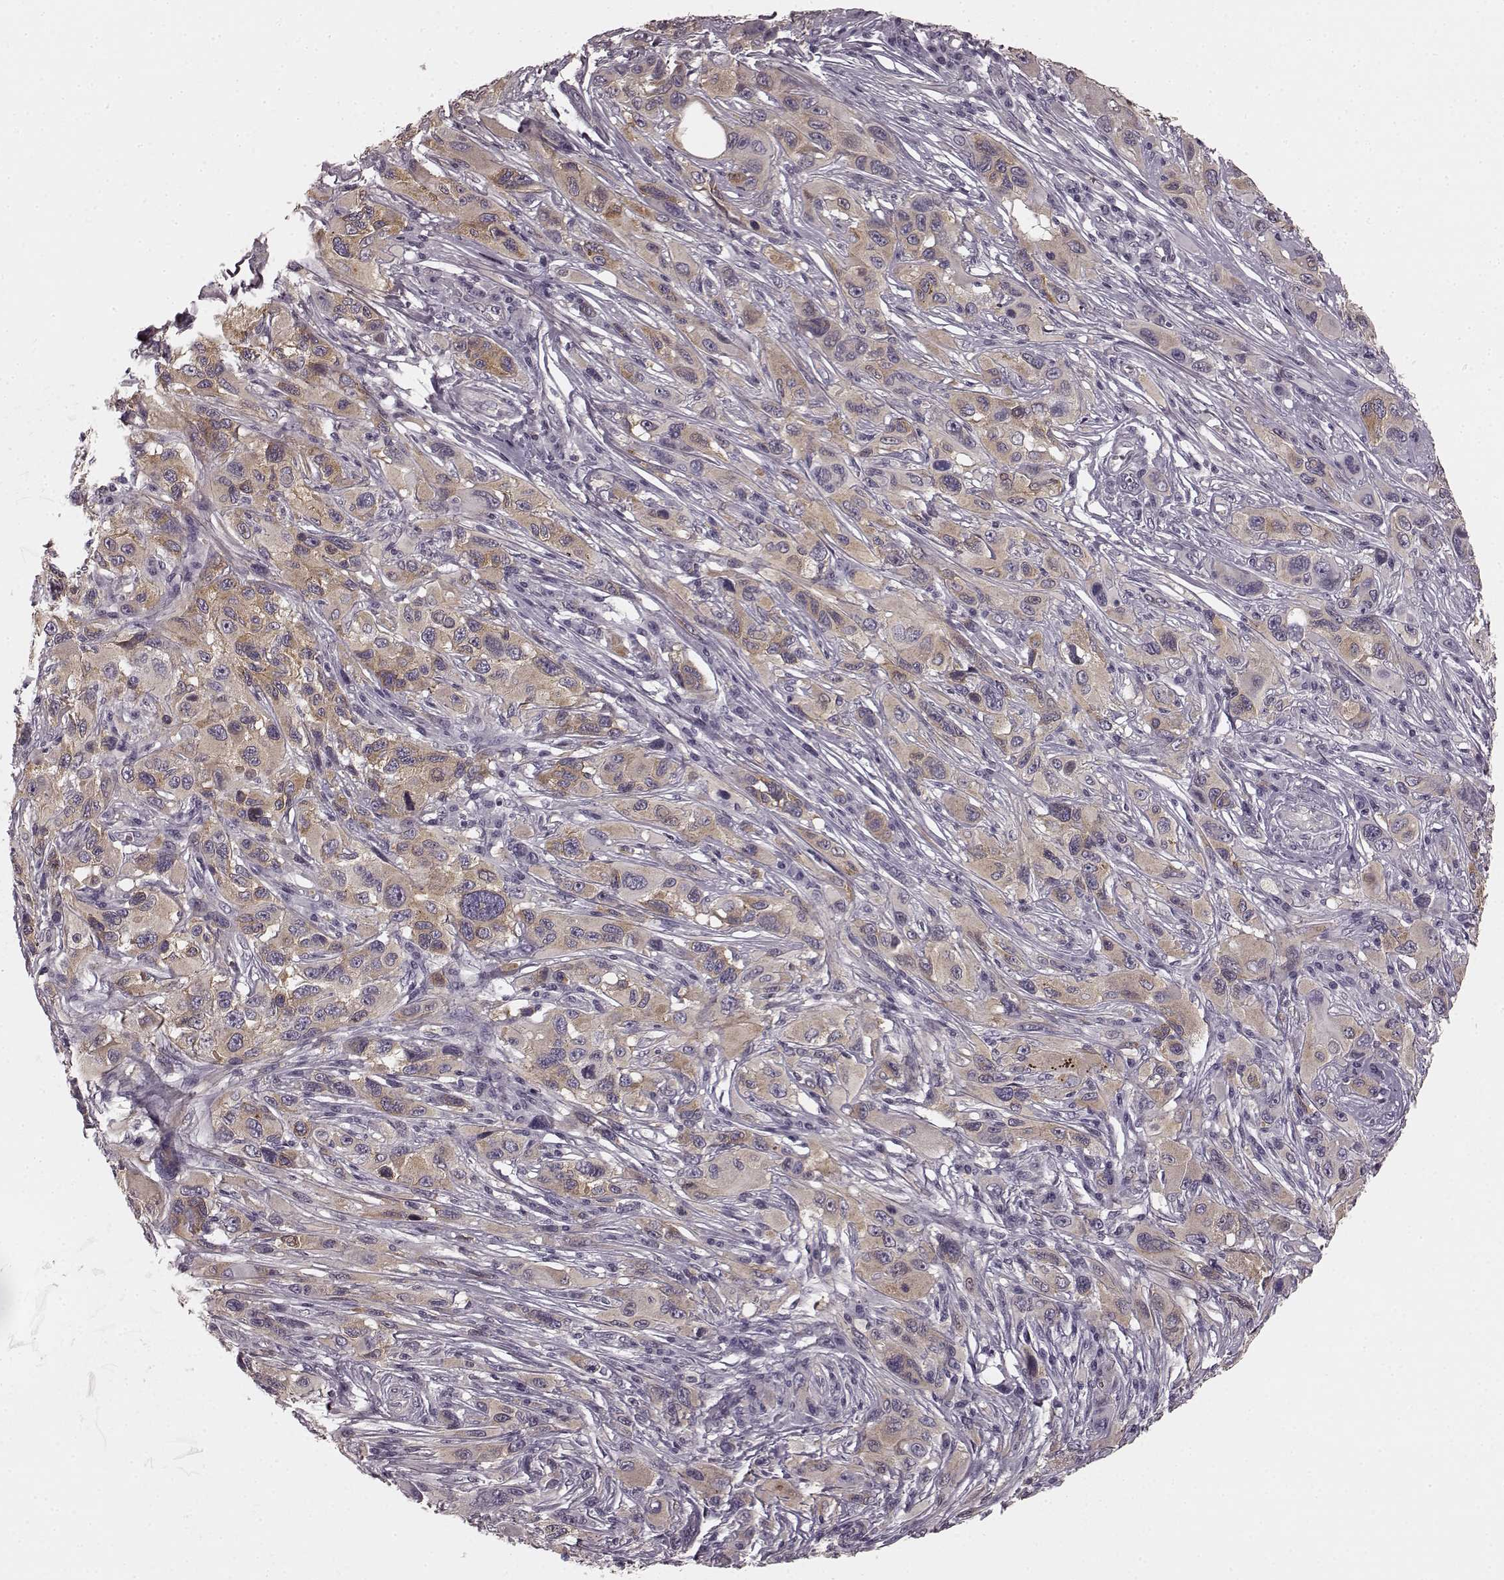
{"staining": {"intensity": "weak", "quantity": ">75%", "location": "cytoplasmic/membranous"}, "tissue": "melanoma", "cell_type": "Tumor cells", "image_type": "cancer", "snomed": [{"axis": "morphology", "description": "Malignant melanoma, NOS"}, {"axis": "topography", "description": "Skin"}], "caption": "Melanoma stained for a protein (brown) reveals weak cytoplasmic/membranous positive staining in about >75% of tumor cells.", "gene": "PRKCE", "patient": {"sex": "male", "age": 53}}